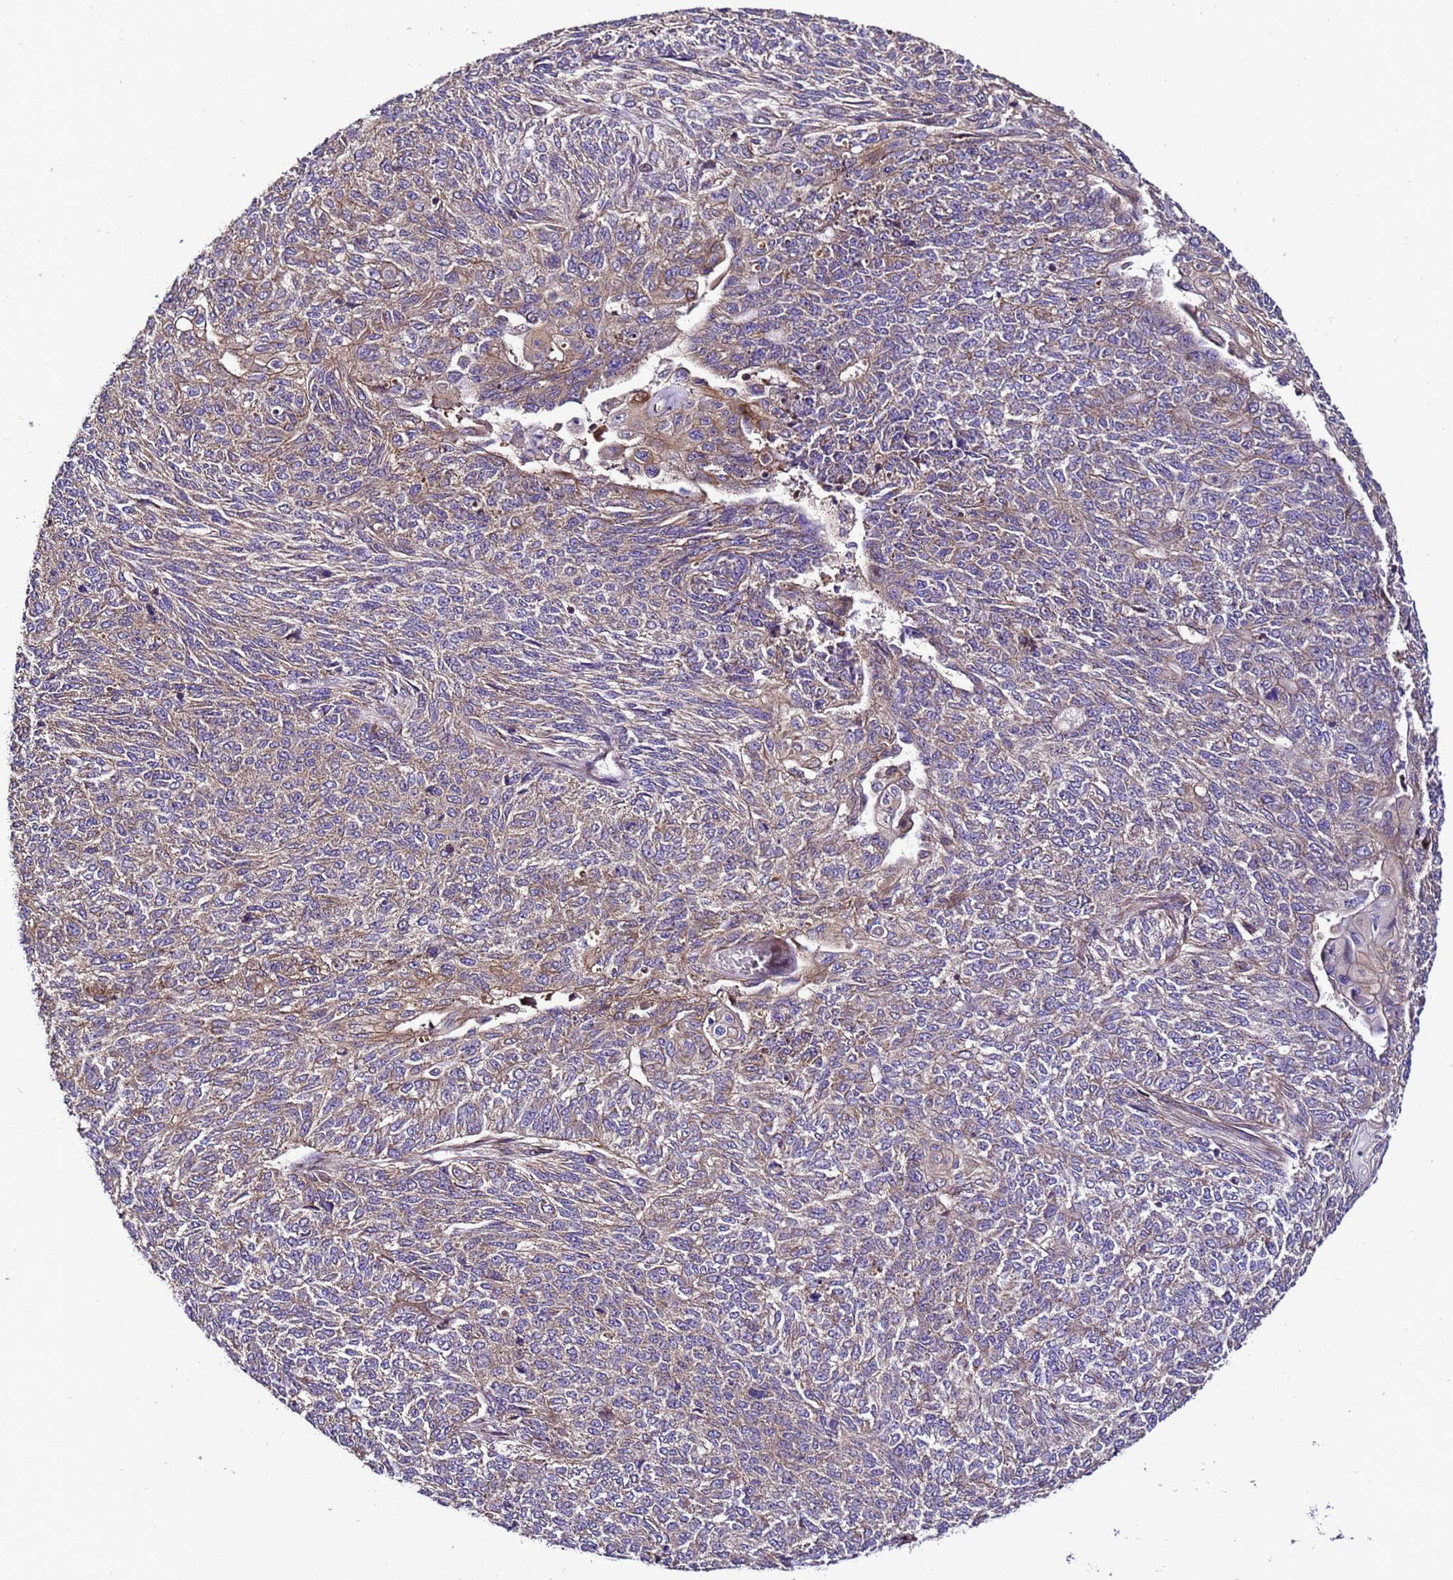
{"staining": {"intensity": "weak", "quantity": "25%-75%", "location": "cytoplasmic/membranous"}, "tissue": "endometrial cancer", "cell_type": "Tumor cells", "image_type": "cancer", "snomed": [{"axis": "morphology", "description": "Adenocarcinoma, NOS"}, {"axis": "topography", "description": "Endometrium"}], "caption": "Immunohistochemistry staining of endometrial cancer, which displays low levels of weak cytoplasmic/membranous positivity in about 25%-75% of tumor cells indicating weak cytoplasmic/membranous protein staining. The staining was performed using DAB (brown) for protein detection and nuclei were counterstained in hematoxylin (blue).", "gene": "ZNF417", "patient": {"sex": "female", "age": 32}}